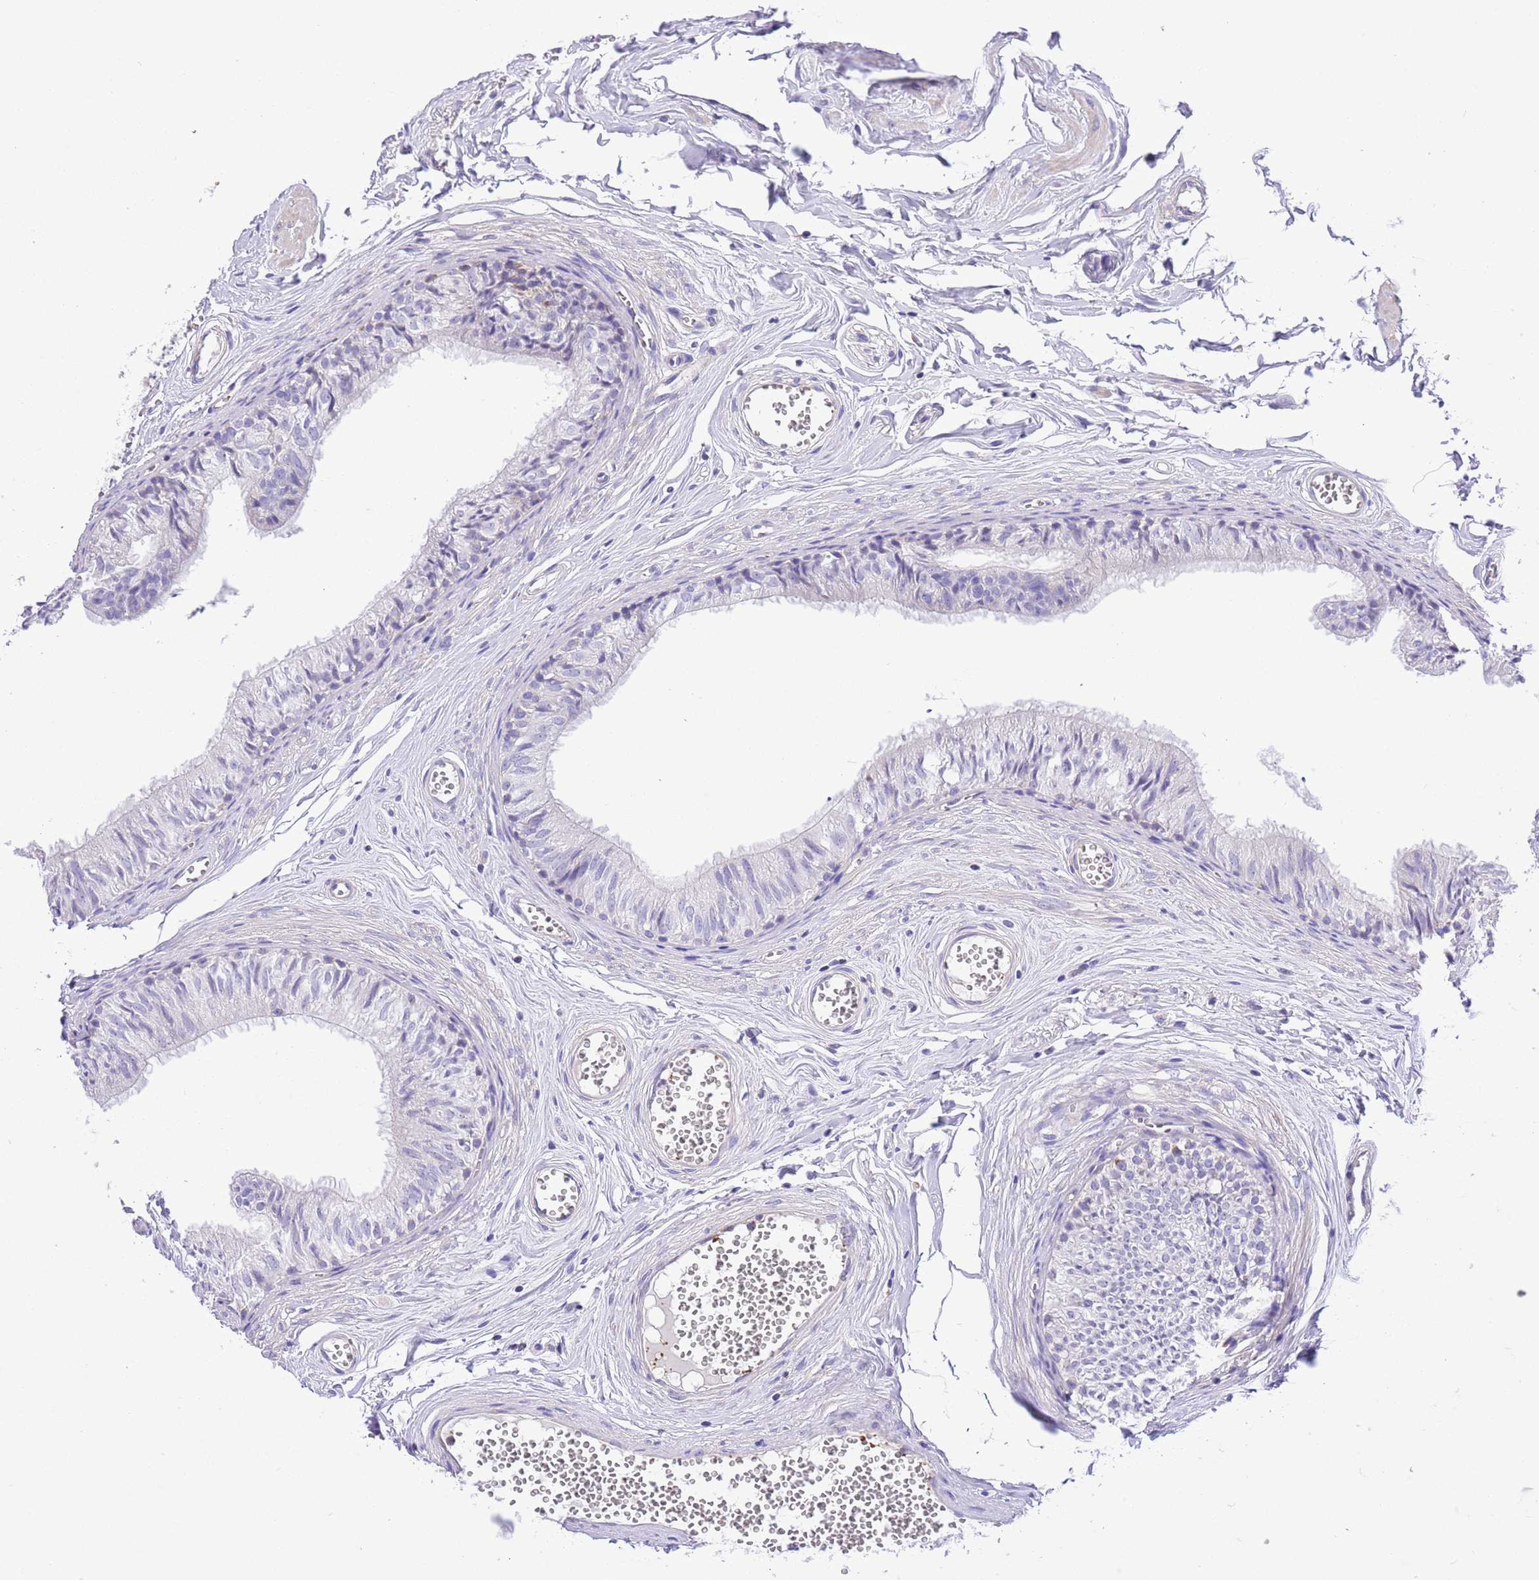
{"staining": {"intensity": "negative", "quantity": "none", "location": "none"}, "tissue": "epididymis", "cell_type": "Glandular cells", "image_type": "normal", "snomed": [{"axis": "morphology", "description": "Normal tissue, NOS"}, {"axis": "topography", "description": "Epididymis"}], "caption": "This is a image of immunohistochemistry (IHC) staining of benign epididymis, which shows no positivity in glandular cells. (DAB (3,3'-diaminobenzidine) immunohistochemistry visualized using brightfield microscopy, high magnification).", "gene": "SS18L2", "patient": {"sex": "male", "age": 36}}